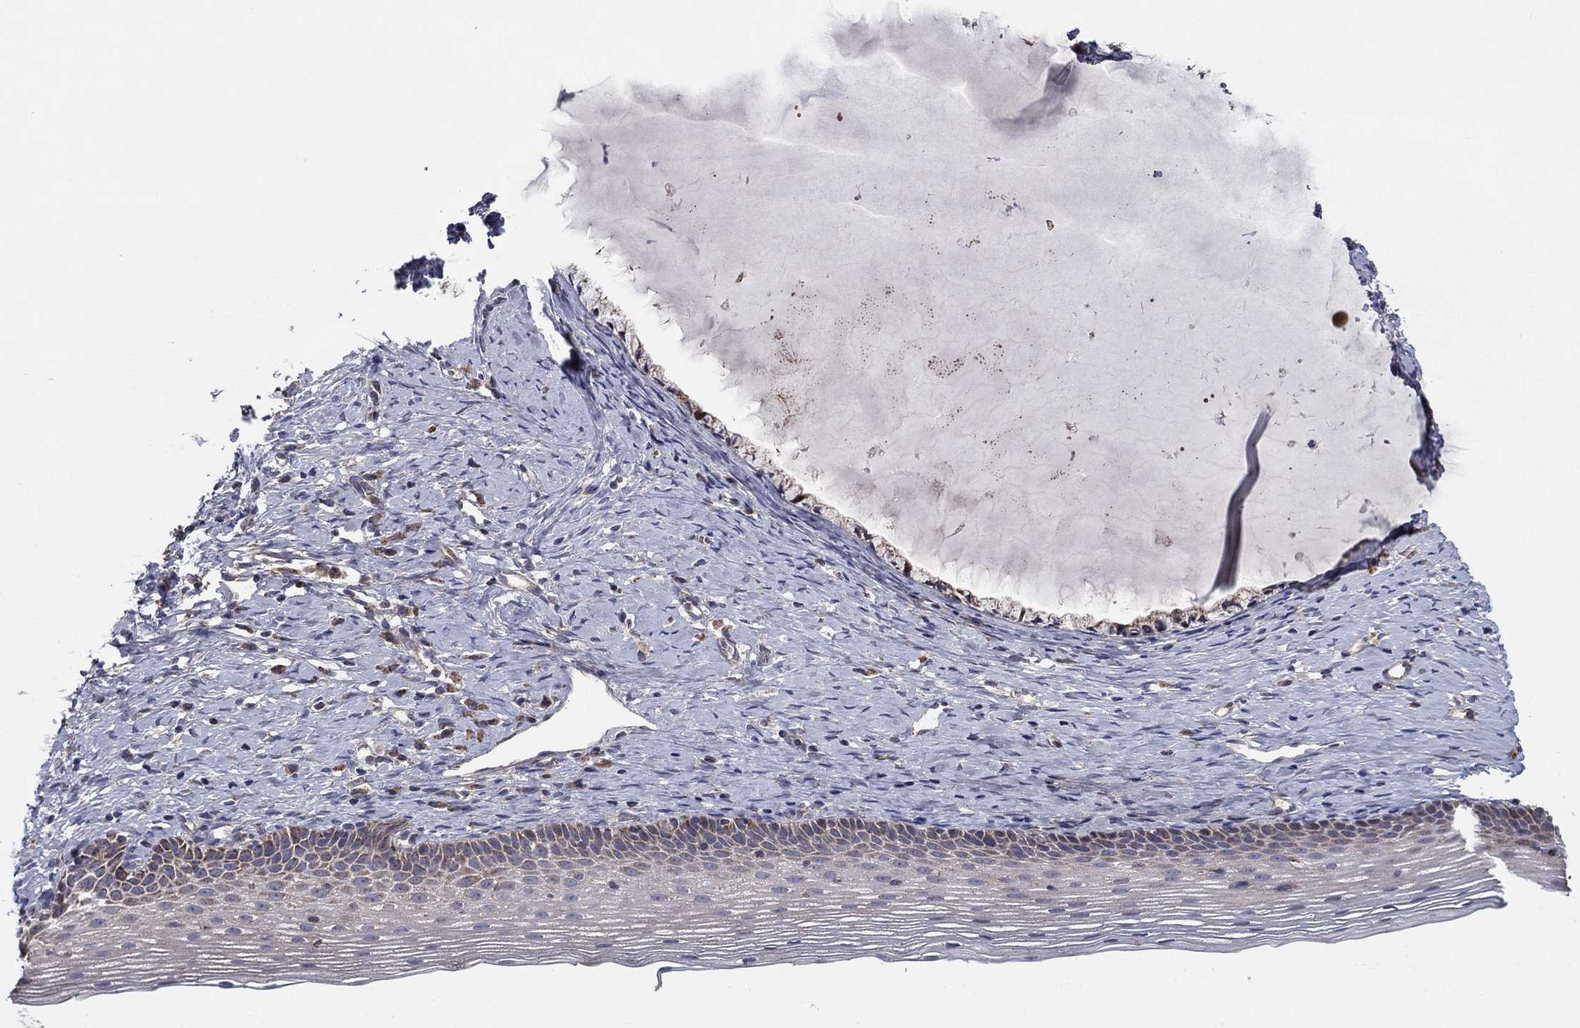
{"staining": {"intensity": "negative", "quantity": "none", "location": "none"}, "tissue": "cervix", "cell_type": "Glandular cells", "image_type": "normal", "snomed": [{"axis": "morphology", "description": "Normal tissue, NOS"}, {"axis": "topography", "description": "Cervix"}], "caption": "DAB immunohistochemical staining of benign cervix displays no significant positivity in glandular cells. (DAB (3,3'-diaminobenzidine) immunohistochemistry, high magnification).", "gene": "MMAA", "patient": {"sex": "female", "age": 39}}